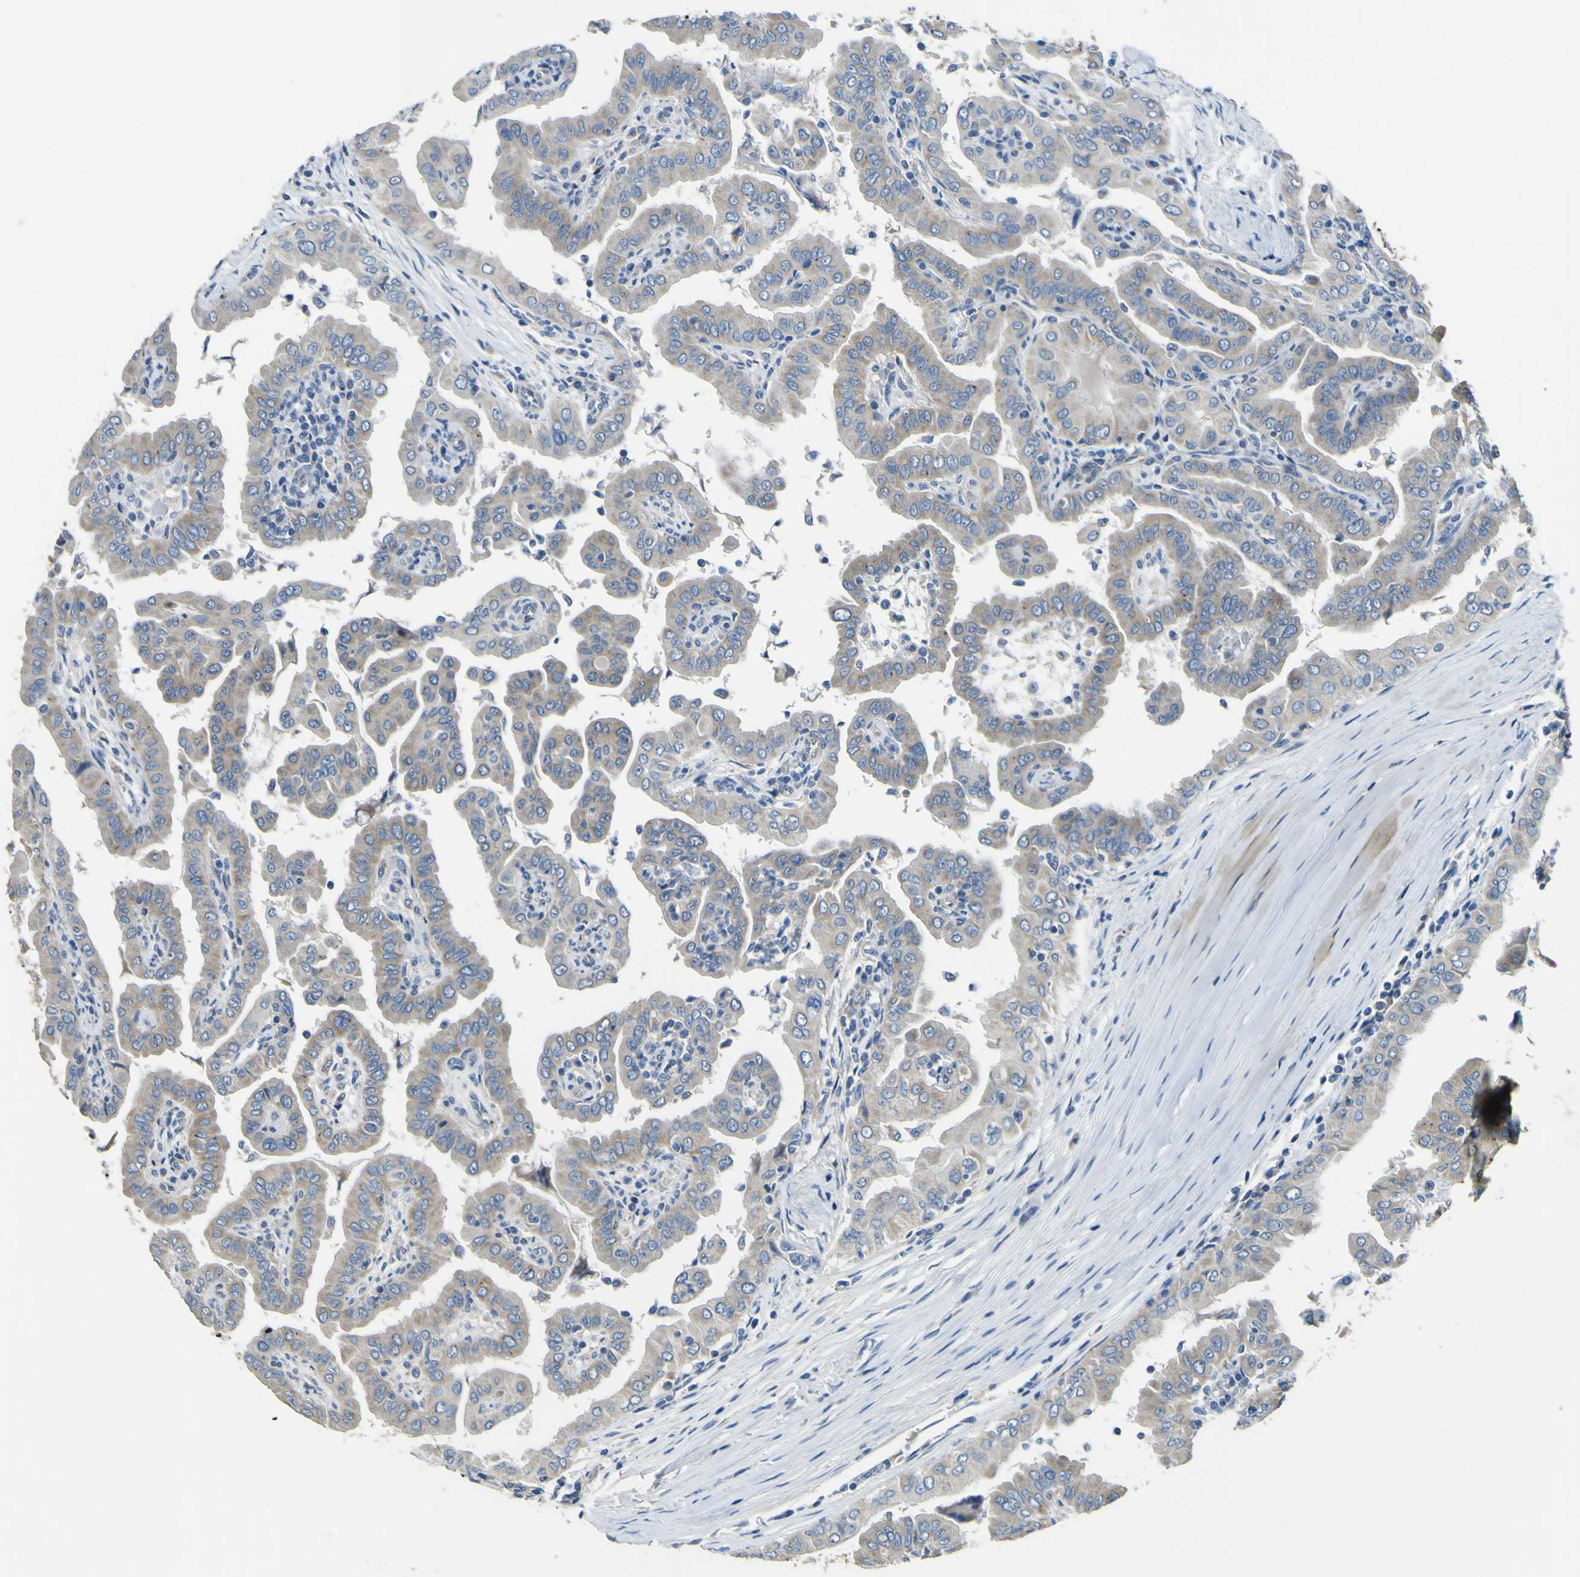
{"staining": {"intensity": "negative", "quantity": "none", "location": "none"}, "tissue": "thyroid cancer", "cell_type": "Tumor cells", "image_type": "cancer", "snomed": [{"axis": "morphology", "description": "Papillary adenocarcinoma, NOS"}, {"axis": "topography", "description": "Thyroid gland"}], "caption": "An immunohistochemistry photomicrograph of thyroid papillary adenocarcinoma is shown. There is no staining in tumor cells of thyroid papillary adenocarcinoma.", "gene": "ALDH18A1", "patient": {"sex": "male", "age": 33}}